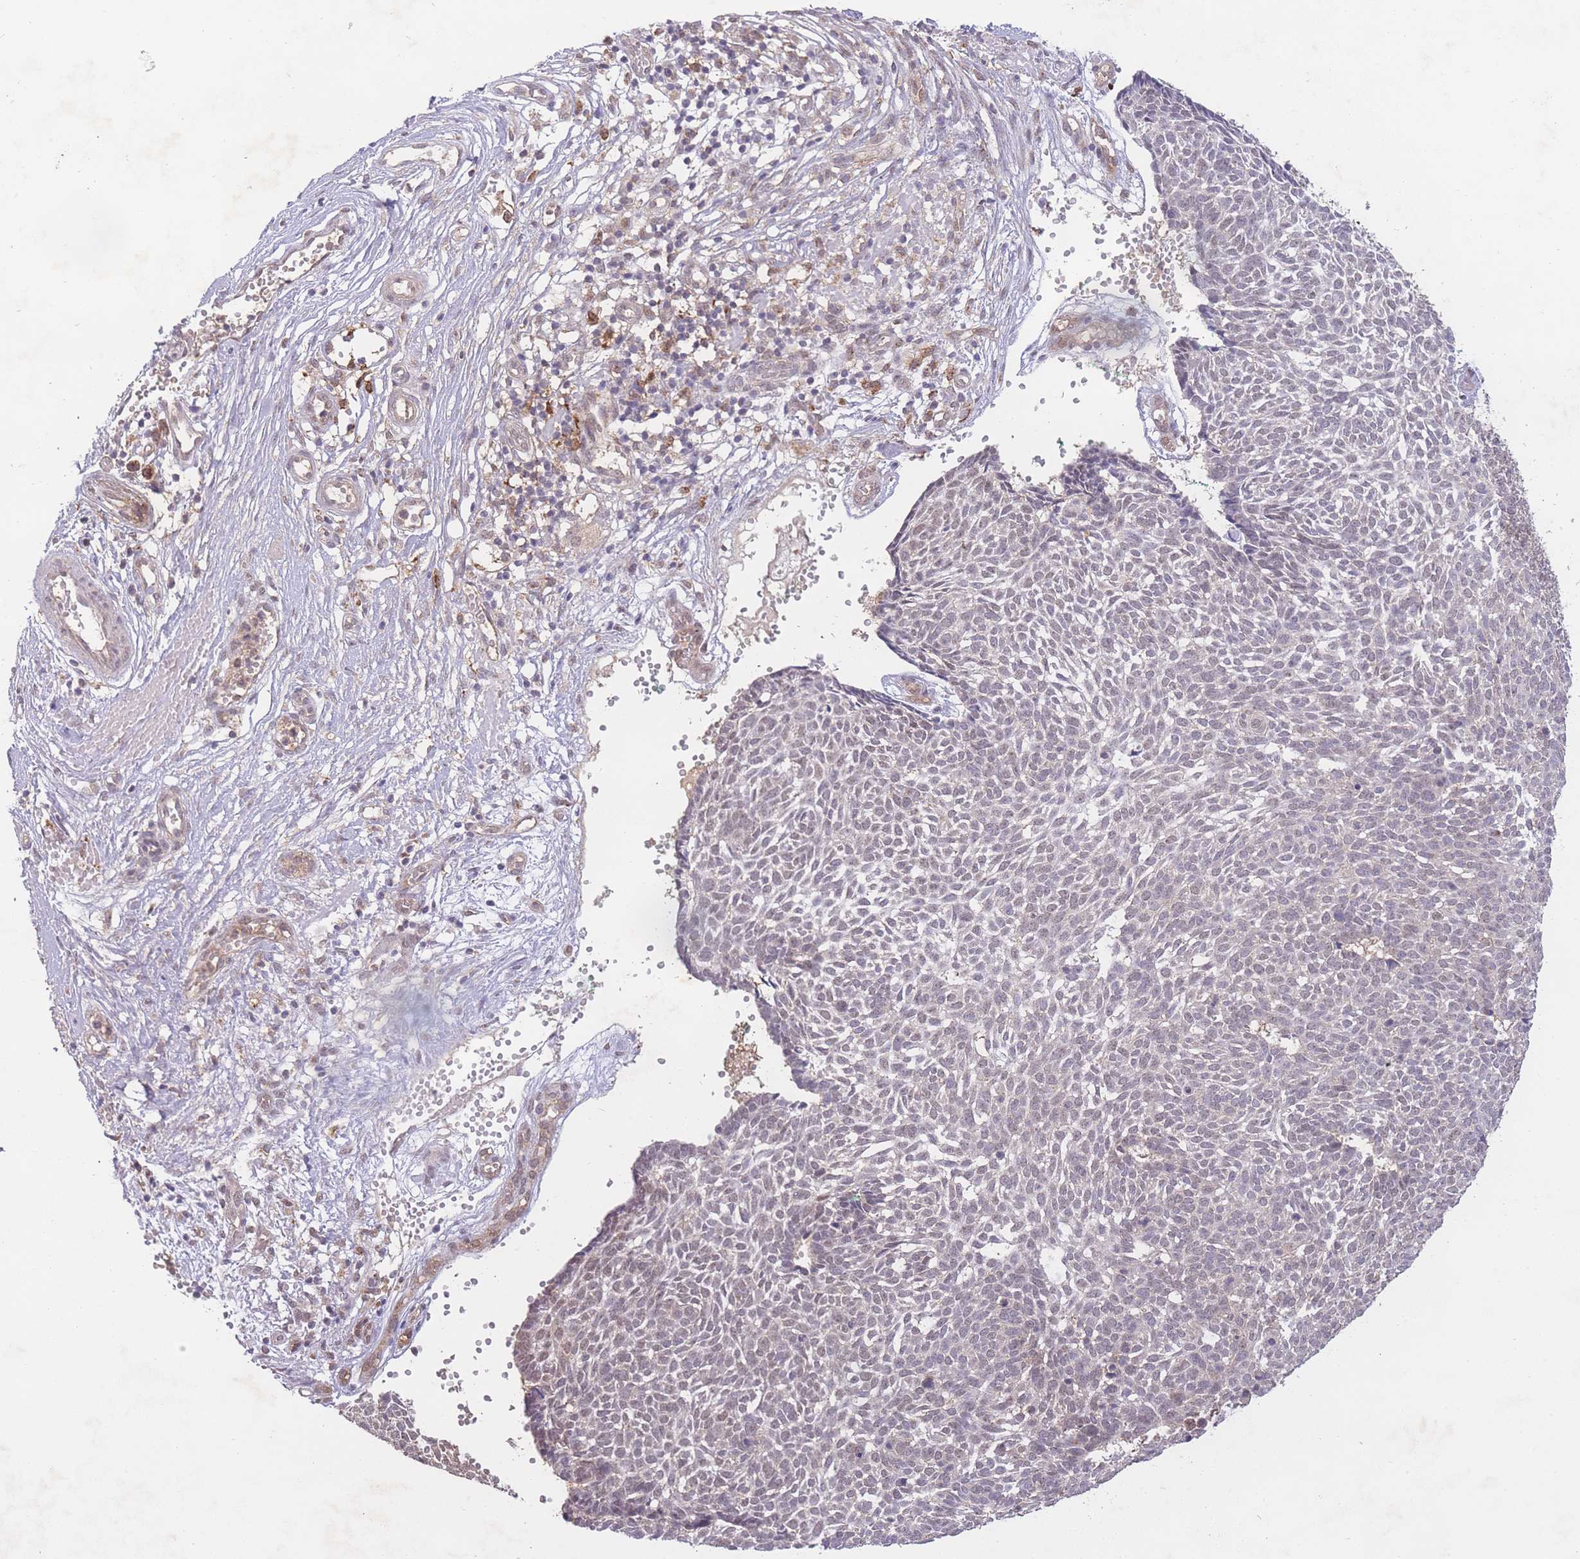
{"staining": {"intensity": "negative", "quantity": "none", "location": "none"}, "tissue": "skin cancer", "cell_type": "Tumor cells", "image_type": "cancer", "snomed": [{"axis": "morphology", "description": "Basal cell carcinoma"}, {"axis": "topography", "description": "Skin"}], "caption": "A photomicrograph of basal cell carcinoma (skin) stained for a protein exhibits no brown staining in tumor cells.", "gene": "RNF144B", "patient": {"sex": "male", "age": 61}}